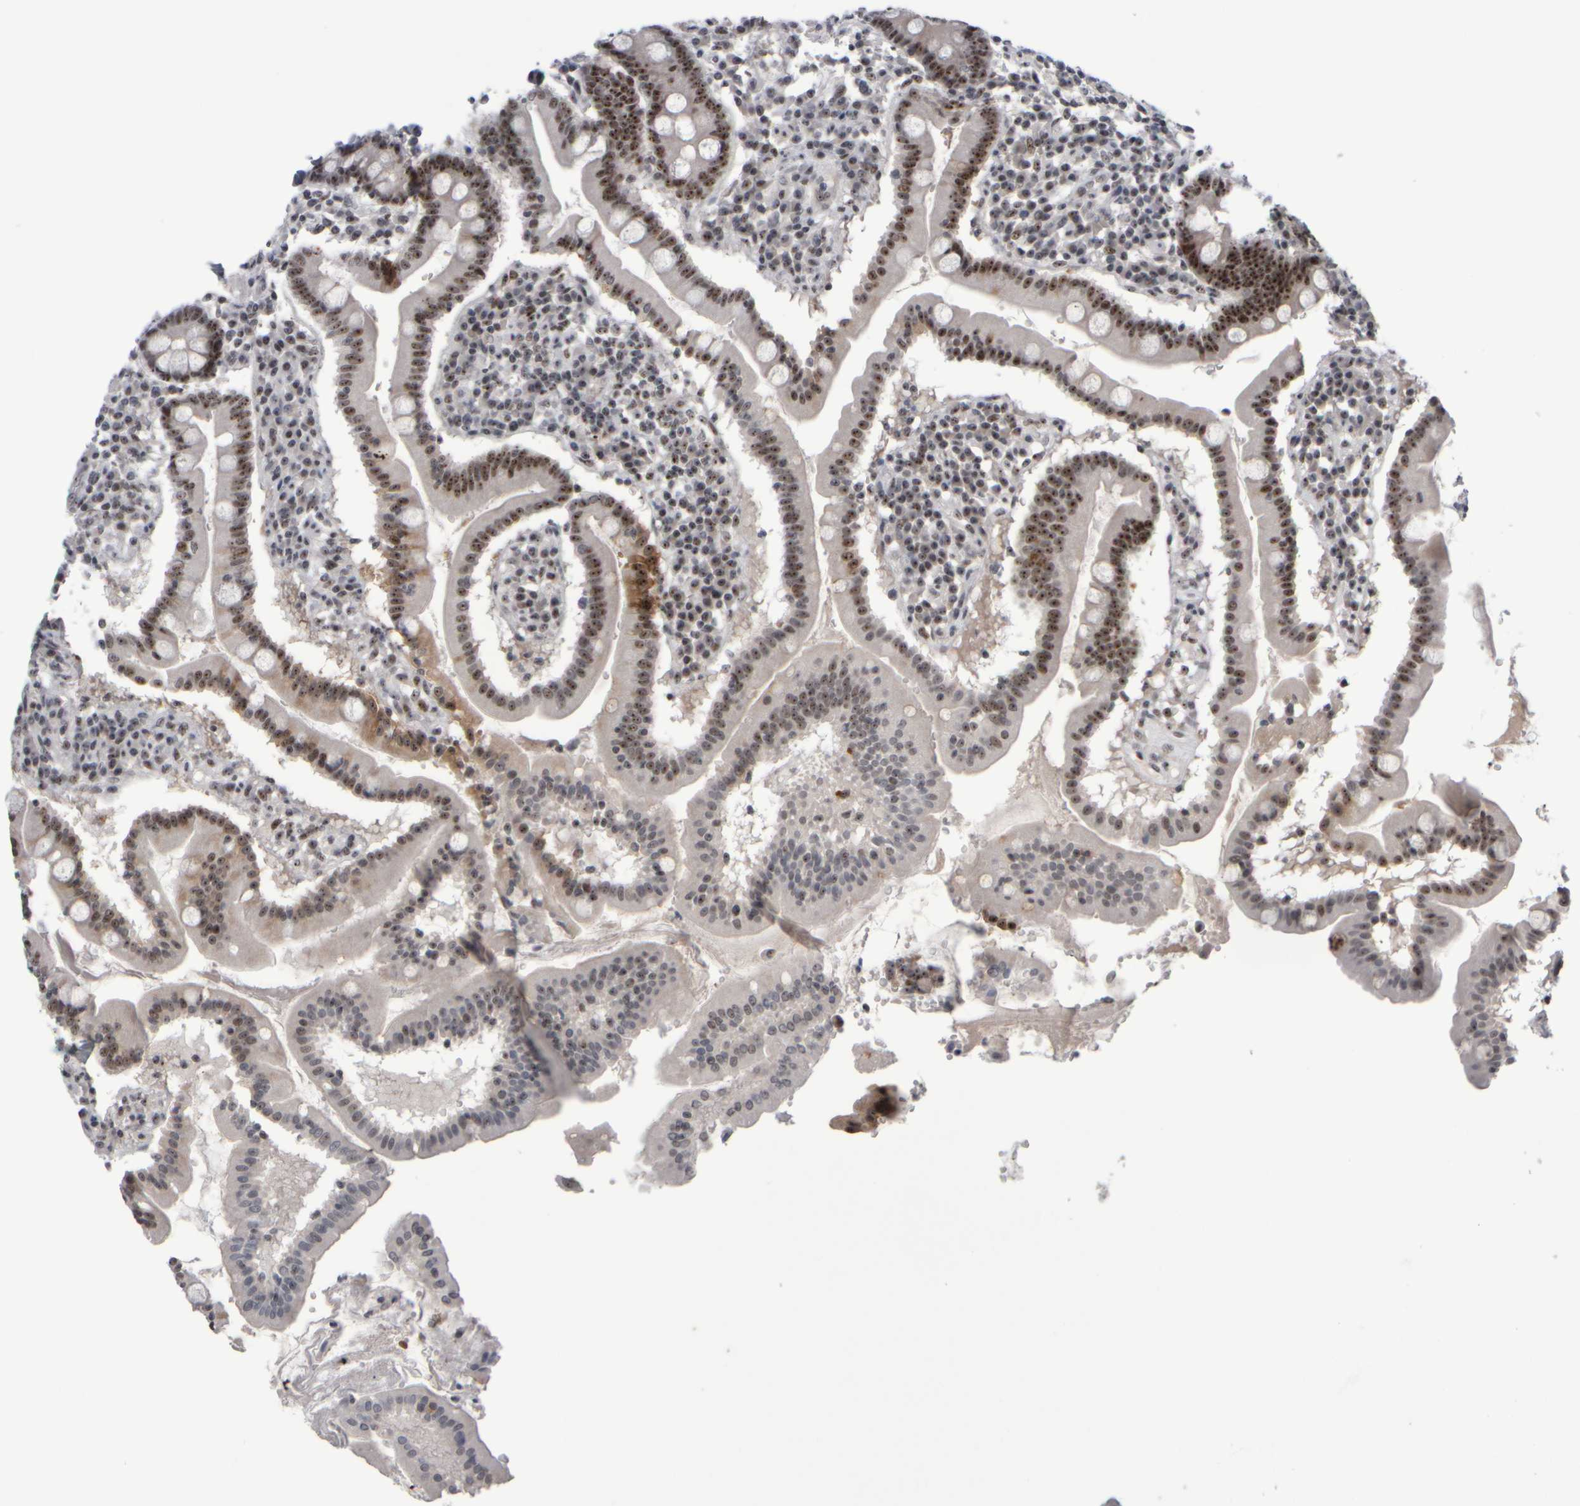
{"staining": {"intensity": "strong", "quantity": ">75%", "location": "cytoplasmic/membranous,nuclear"}, "tissue": "duodenum", "cell_type": "Glandular cells", "image_type": "normal", "snomed": [{"axis": "morphology", "description": "Normal tissue, NOS"}, {"axis": "topography", "description": "Duodenum"}], "caption": "Immunohistochemical staining of benign human duodenum shows >75% levels of strong cytoplasmic/membranous,nuclear protein staining in about >75% of glandular cells.", "gene": "SURF6", "patient": {"sex": "male", "age": 50}}